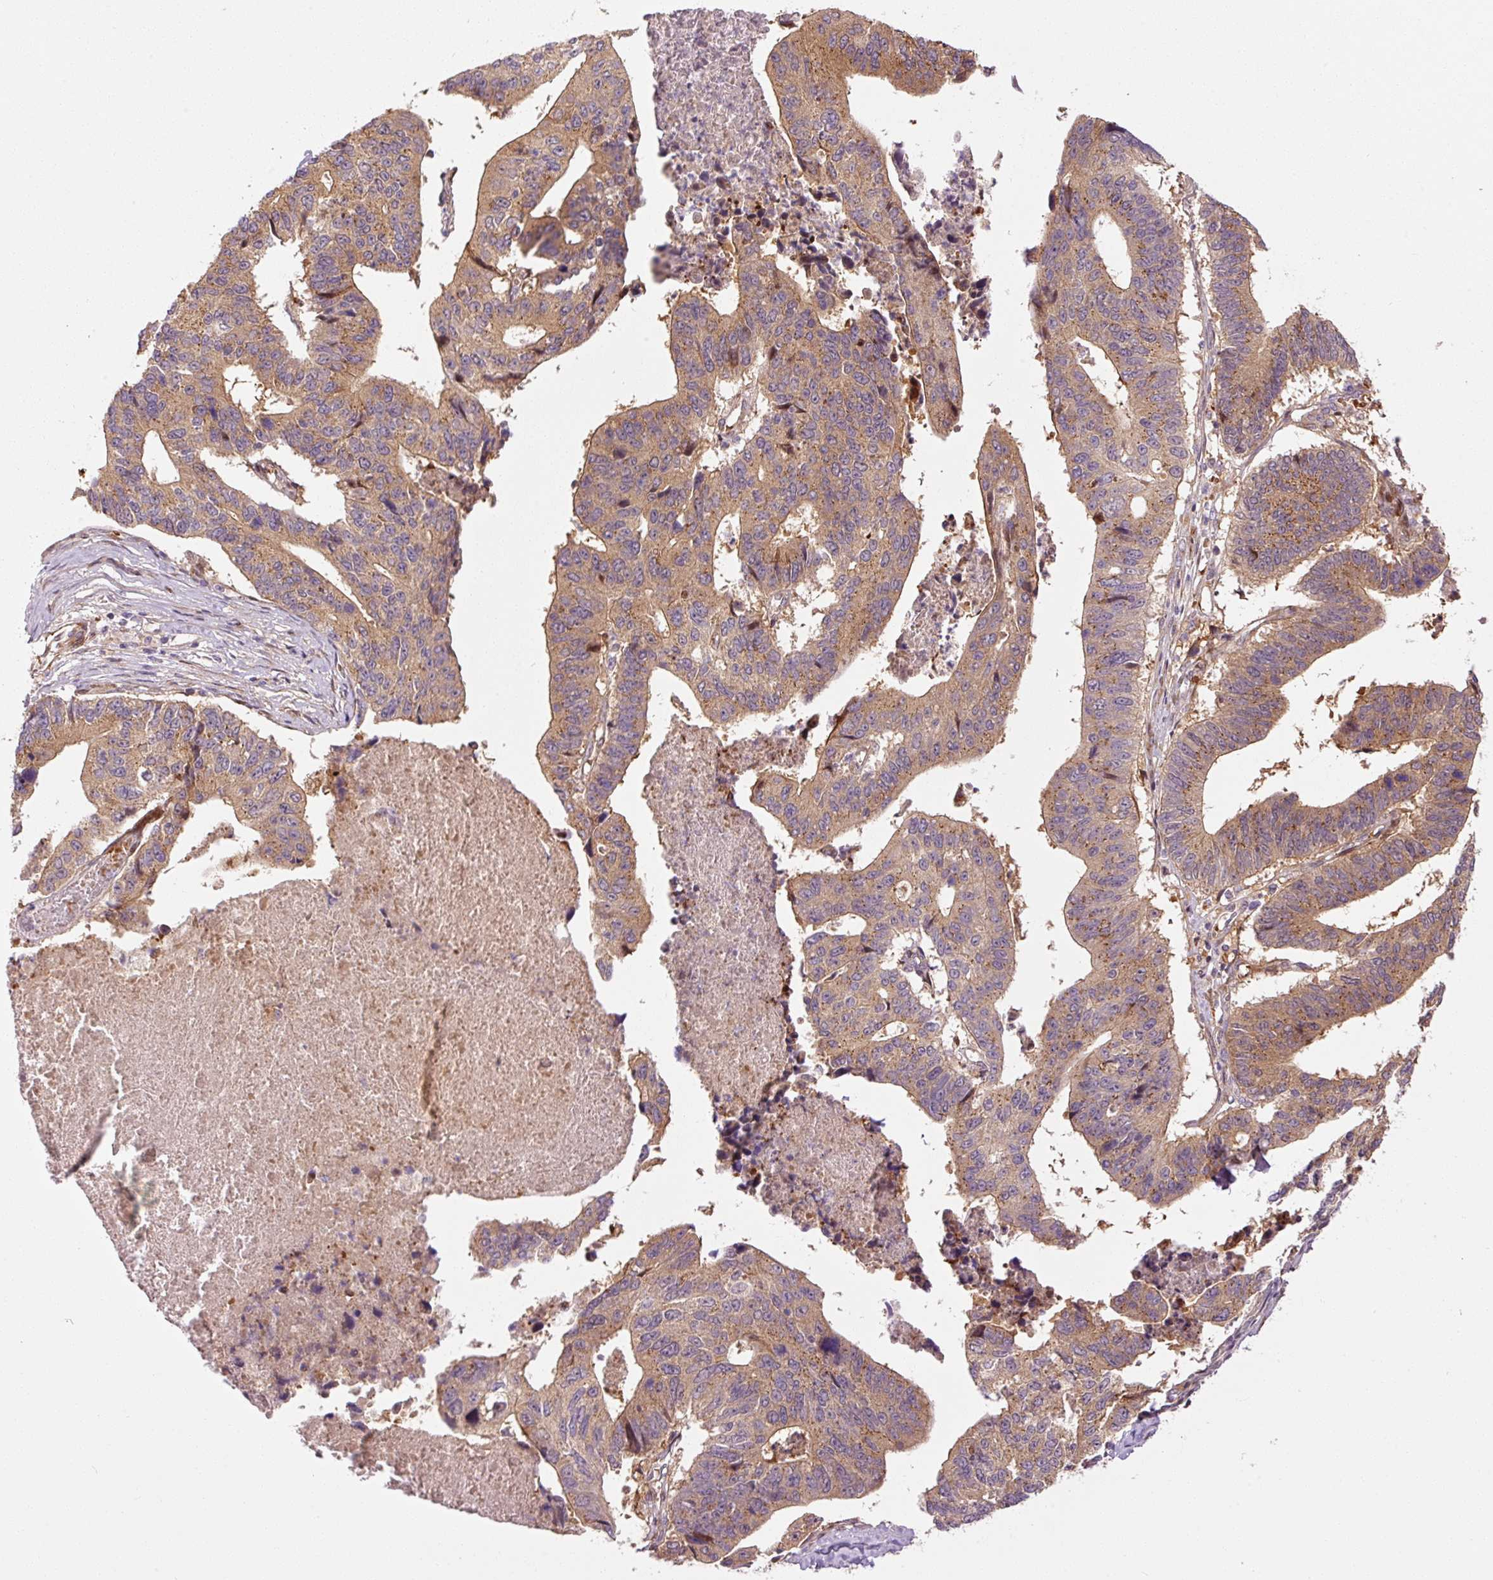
{"staining": {"intensity": "moderate", "quantity": ">75%", "location": "cytoplasmic/membranous"}, "tissue": "stomach cancer", "cell_type": "Tumor cells", "image_type": "cancer", "snomed": [{"axis": "morphology", "description": "Adenocarcinoma, NOS"}, {"axis": "topography", "description": "Stomach"}], "caption": "An image showing moderate cytoplasmic/membranous staining in approximately >75% of tumor cells in adenocarcinoma (stomach), as visualized by brown immunohistochemical staining.", "gene": "PPP1R14B", "patient": {"sex": "male", "age": 59}}